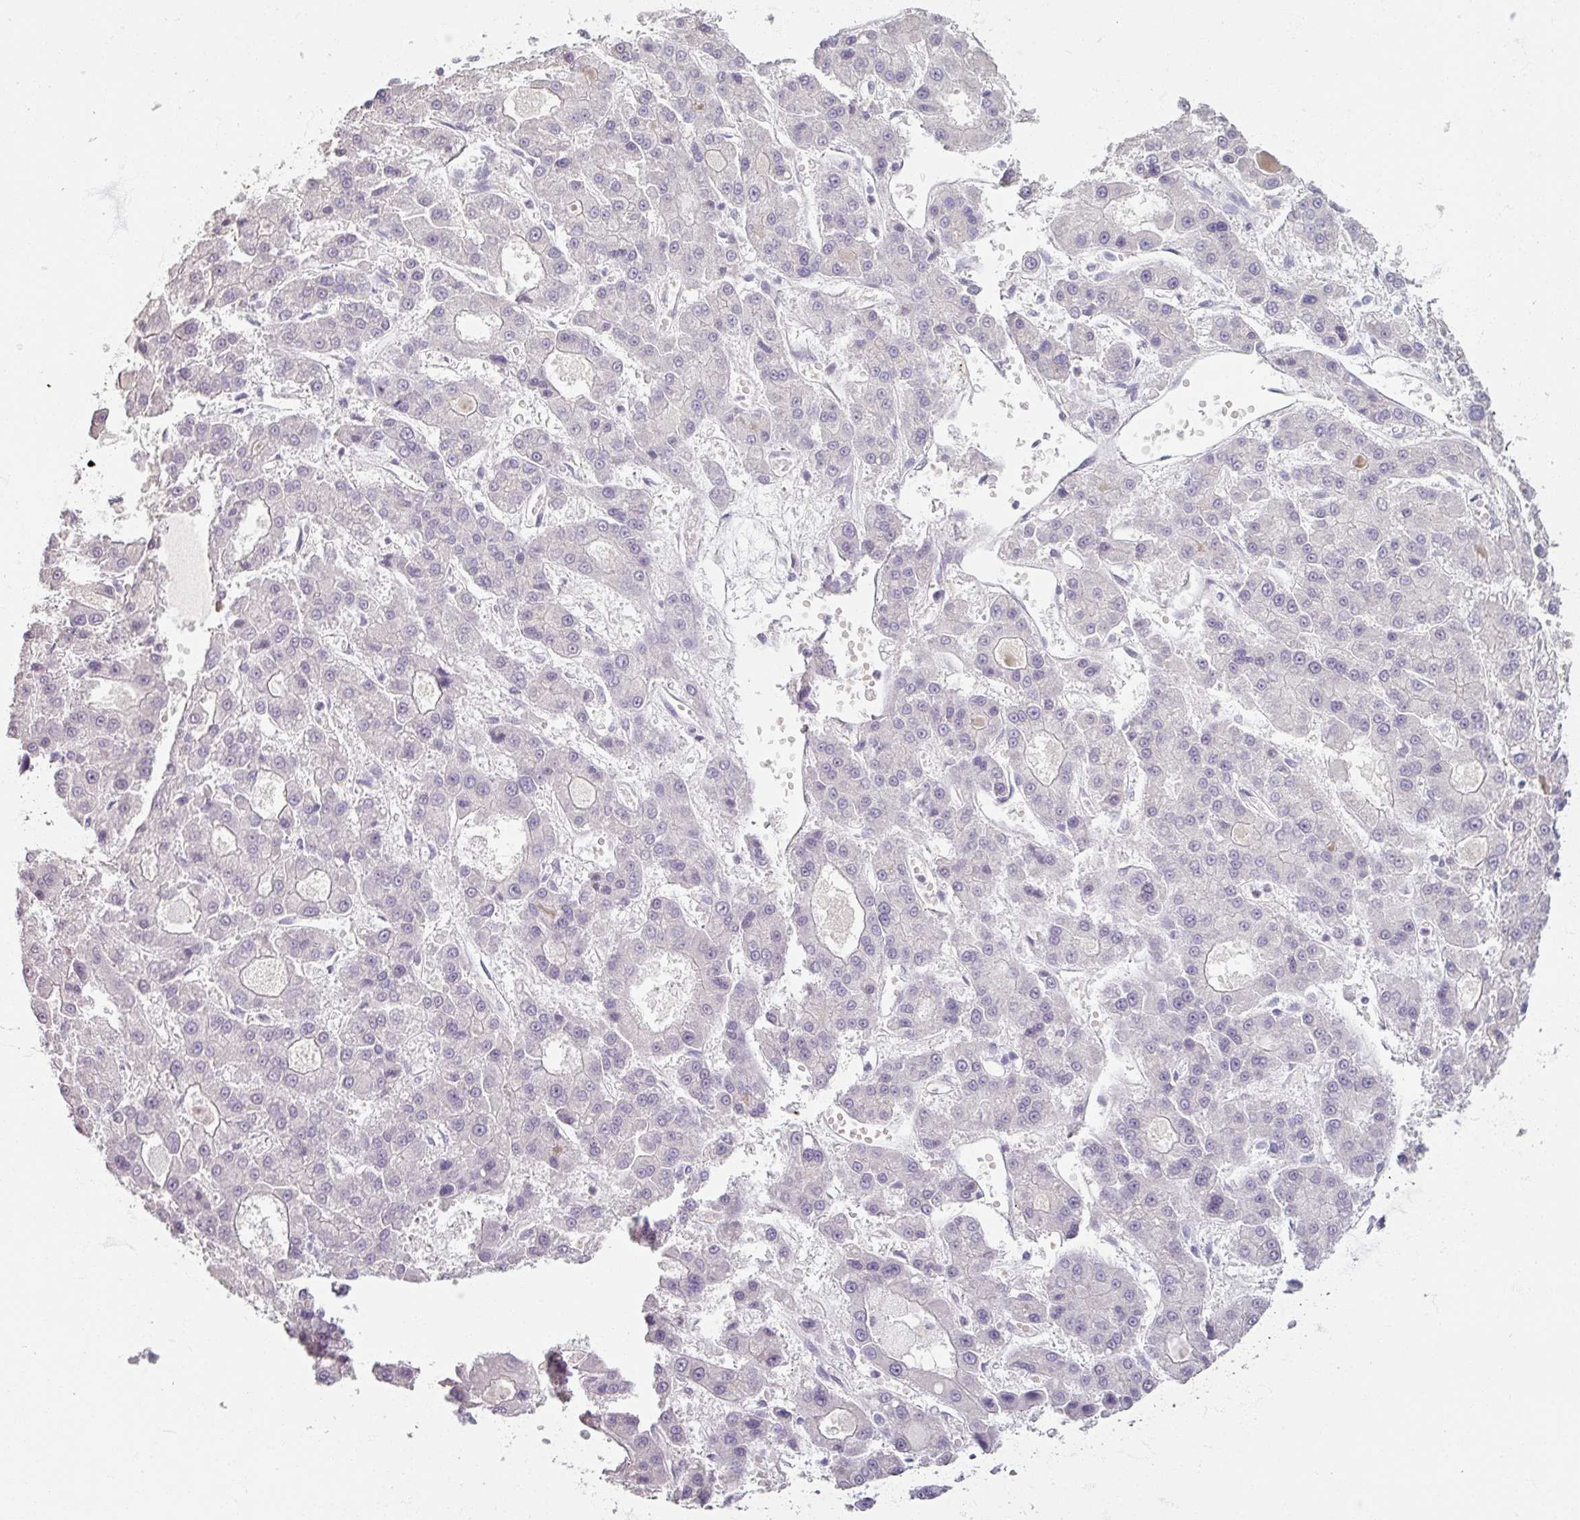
{"staining": {"intensity": "negative", "quantity": "none", "location": "none"}, "tissue": "liver cancer", "cell_type": "Tumor cells", "image_type": "cancer", "snomed": [{"axis": "morphology", "description": "Carcinoma, Hepatocellular, NOS"}, {"axis": "topography", "description": "Liver"}], "caption": "This photomicrograph is of hepatocellular carcinoma (liver) stained with IHC to label a protein in brown with the nuclei are counter-stained blue. There is no positivity in tumor cells.", "gene": "TG", "patient": {"sex": "male", "age": 70}}